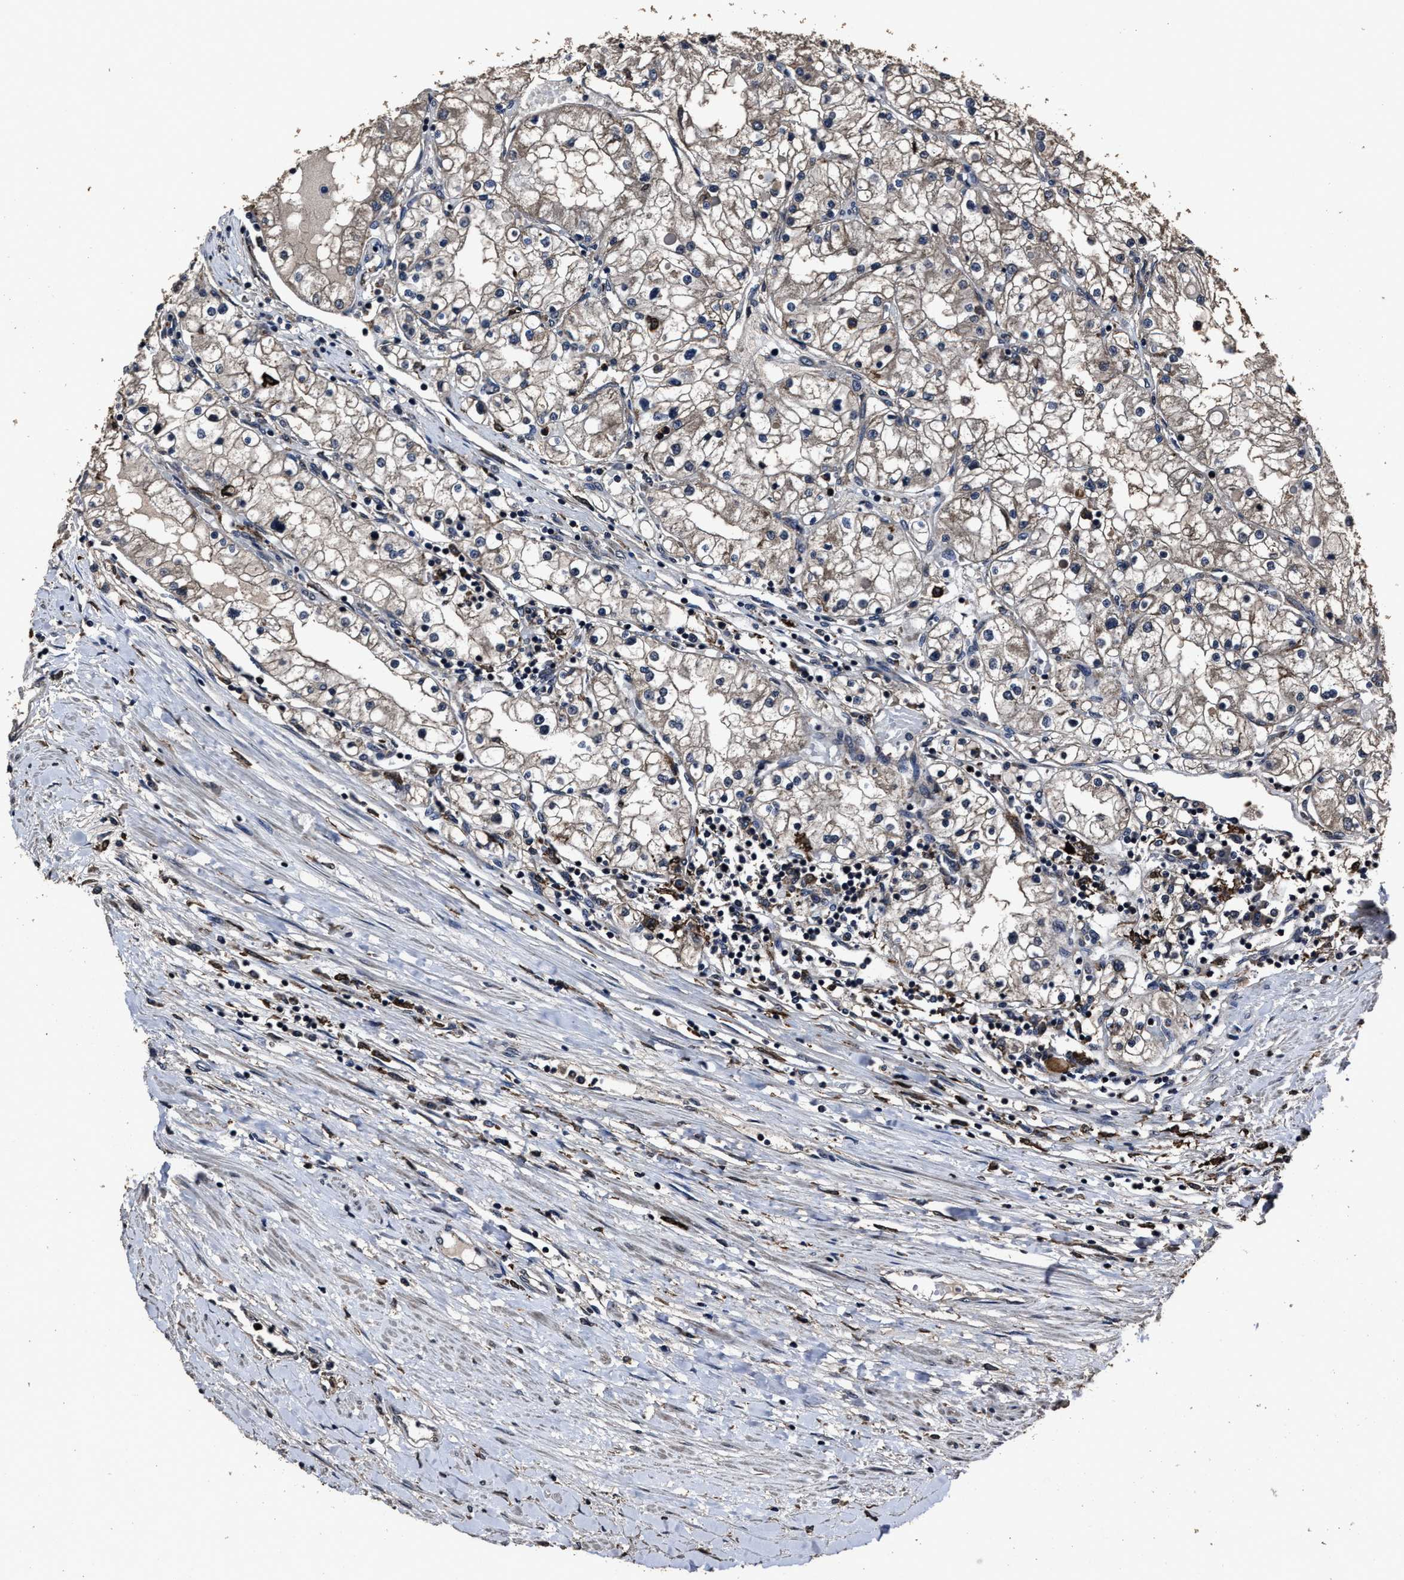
{"staining": {"intensity": "weak", "quantity": "<25%", "location": "cytoplasmic/membranous"}, "tissue": "renal cancer", "cell_type": "Tumor cells", "image_type": "cancer", "snomed": [{"axis": "morphology", "description": "Adenocarcinoma, NOS"}, {"axis": "topography", "description": "Kidney"}], "caption": "Immunohistochemistry (IHC) of human renal cancer (adenocarcinoma) demonstrates no positivity in tumor cells. (Immunohistochemistry, brightfield microscopy, high magnification).", "gene": "RSBN1L", "patient": {"sex": "male", "age": 68}}